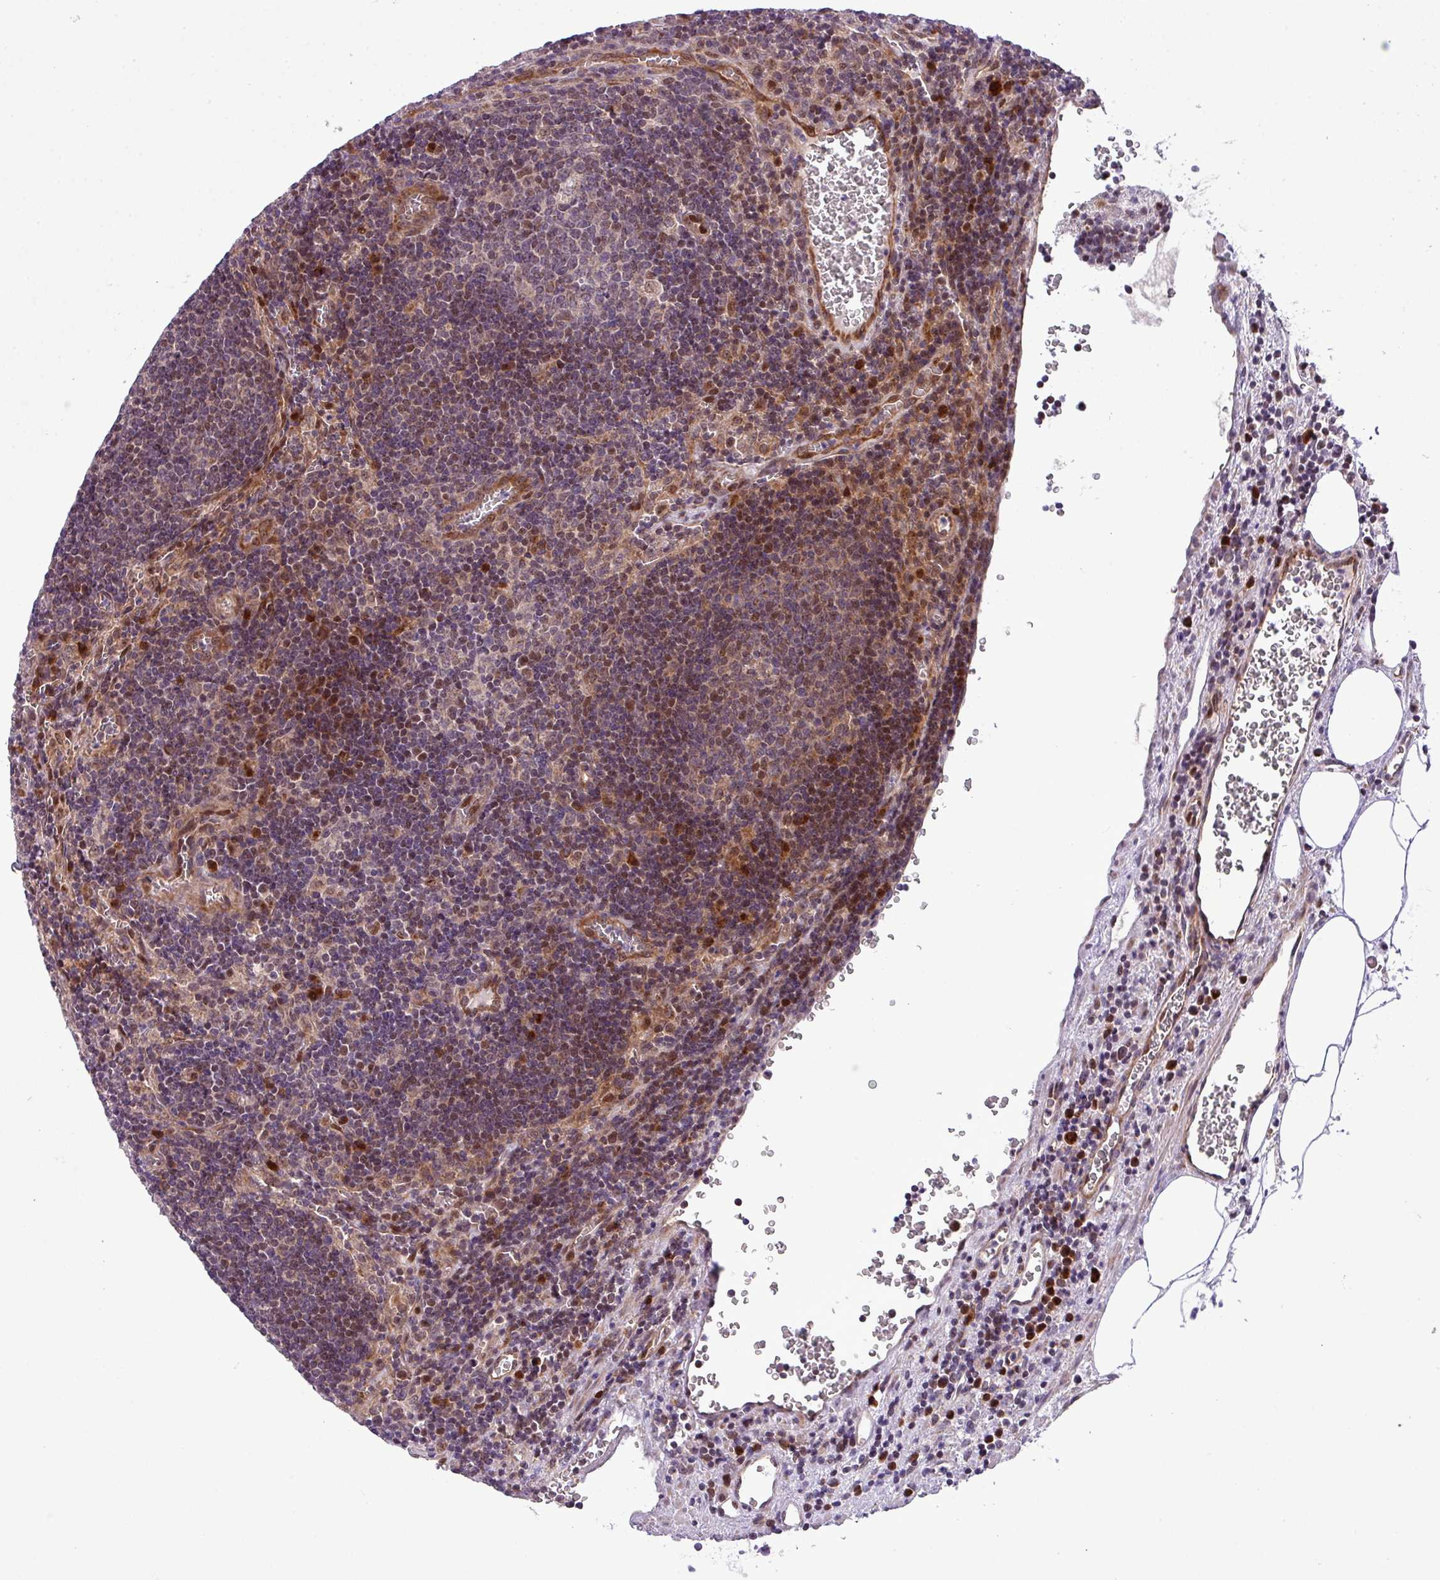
{"staining": {"intensity": "moderate", "quantity": "25%-75%", "location": "cytoplasmic/membranous"}, "tissue": "lymph node", "cell_type": "Germinal center cells", "image_type": "normal", "snomed": [{"axis": "morphology", "description": "Normal tissue, NOS"}, {"axis": "topography", "description": "Lymph node"}], "caption": "Brown immunohistochemical staining in unremarkable lymph node displays moderate cytoplasmic/membranous positivity in about 25%-75% of germinal center cells.", "gene": "B3GNT9", "patient": {"sex": "male", "age": 50}}